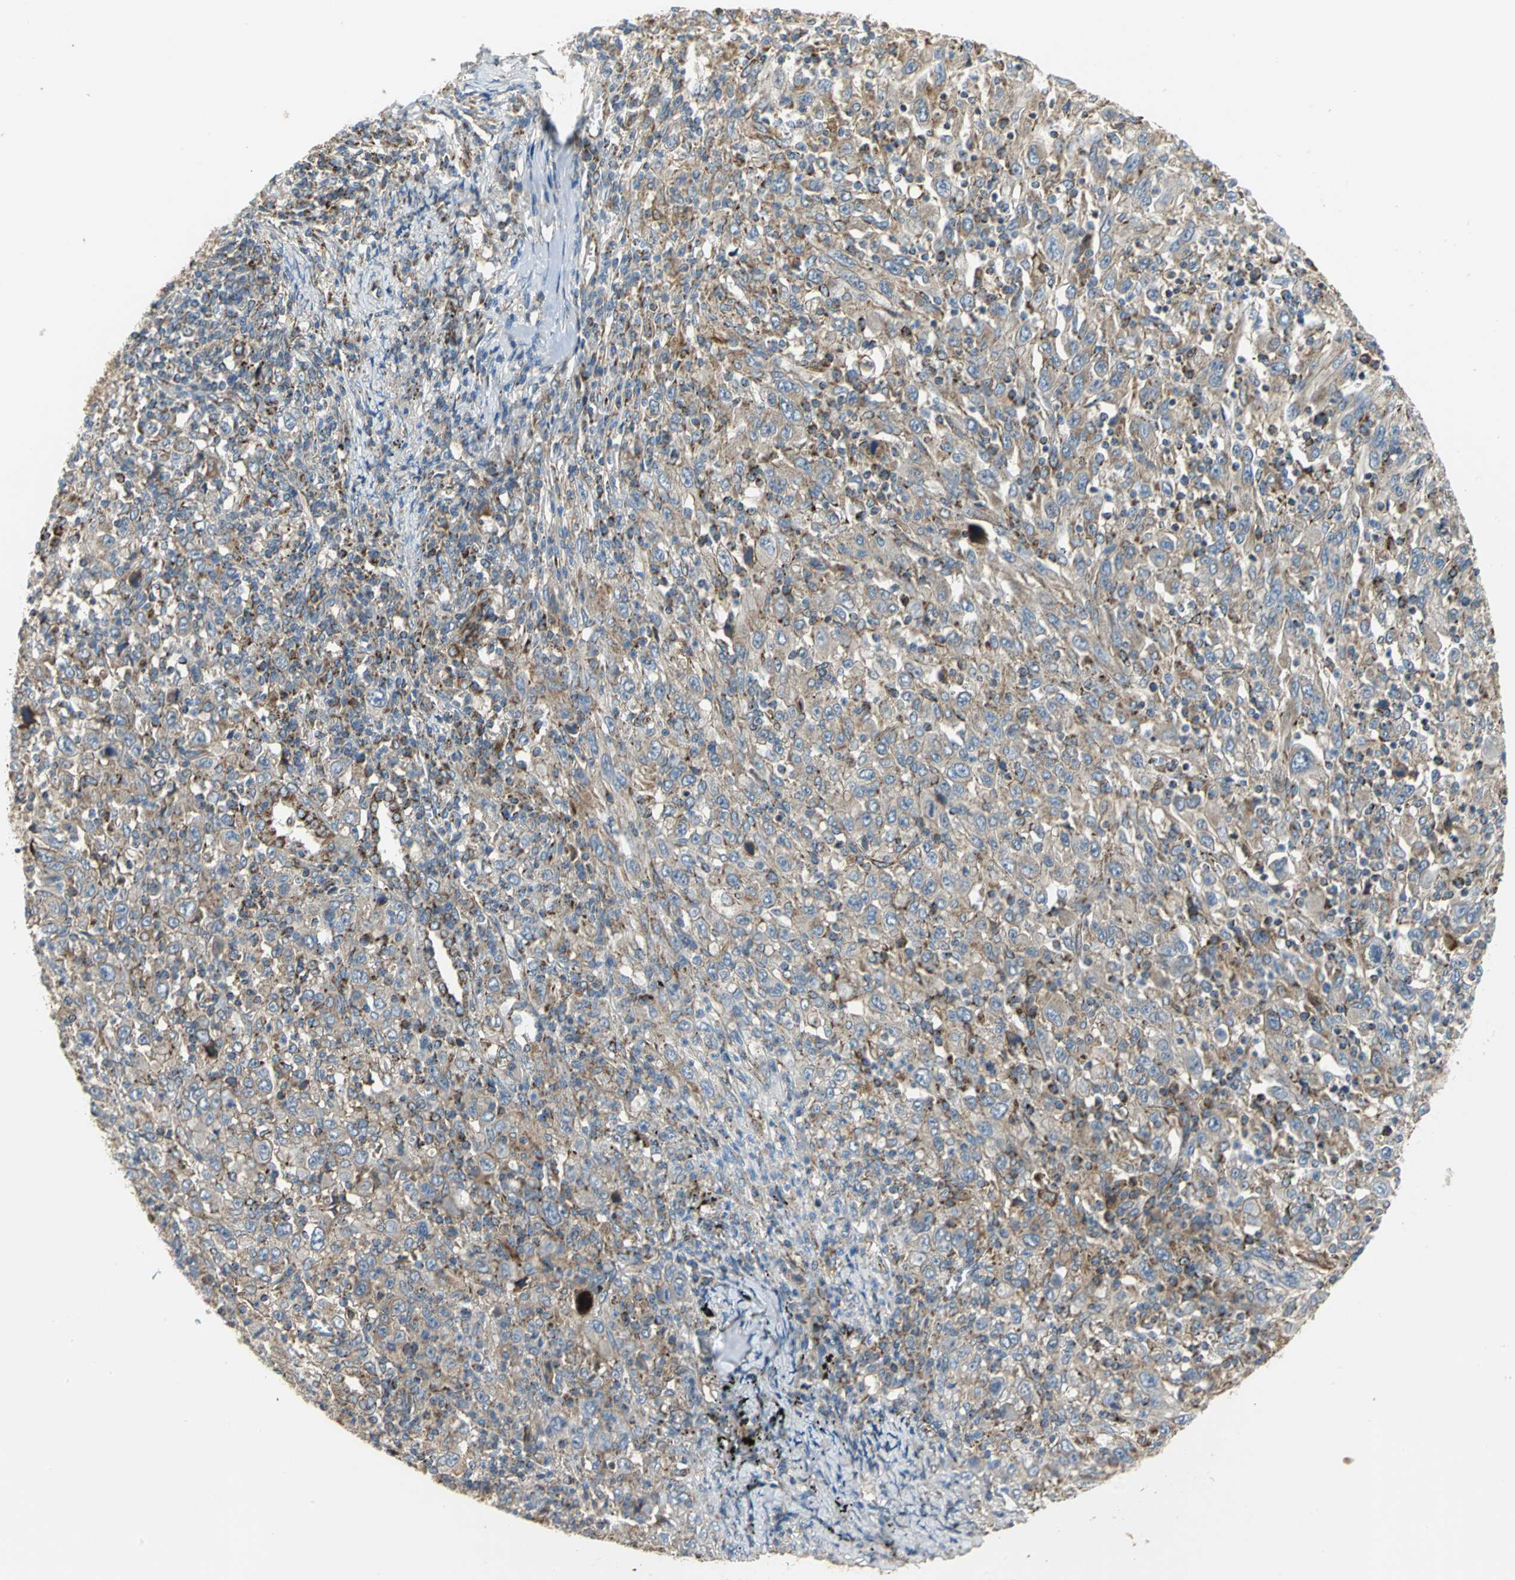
{"staining": {"intensity": "moderate", "quantity": "25%-75%", "location": "cytoplasmic/membranous"}, "tissue": "melanoma", "cell_type": "Tumor cells", "image_type": "cancer", "snomed": [{"axis": "morphology", "description": "Malignant melanoma, Metastatic site"}, {"axis": "topography", "description": "Skin"}], "caption": "Malignant melanoma (metastatic site) stained with a brown dye exhibits moderate cytoplasmic/membranous positive staining in approximately 25%-75% of tumor cells.", "gene": "NDUFB5", "patient": {"sex": "female", "age": 56}}